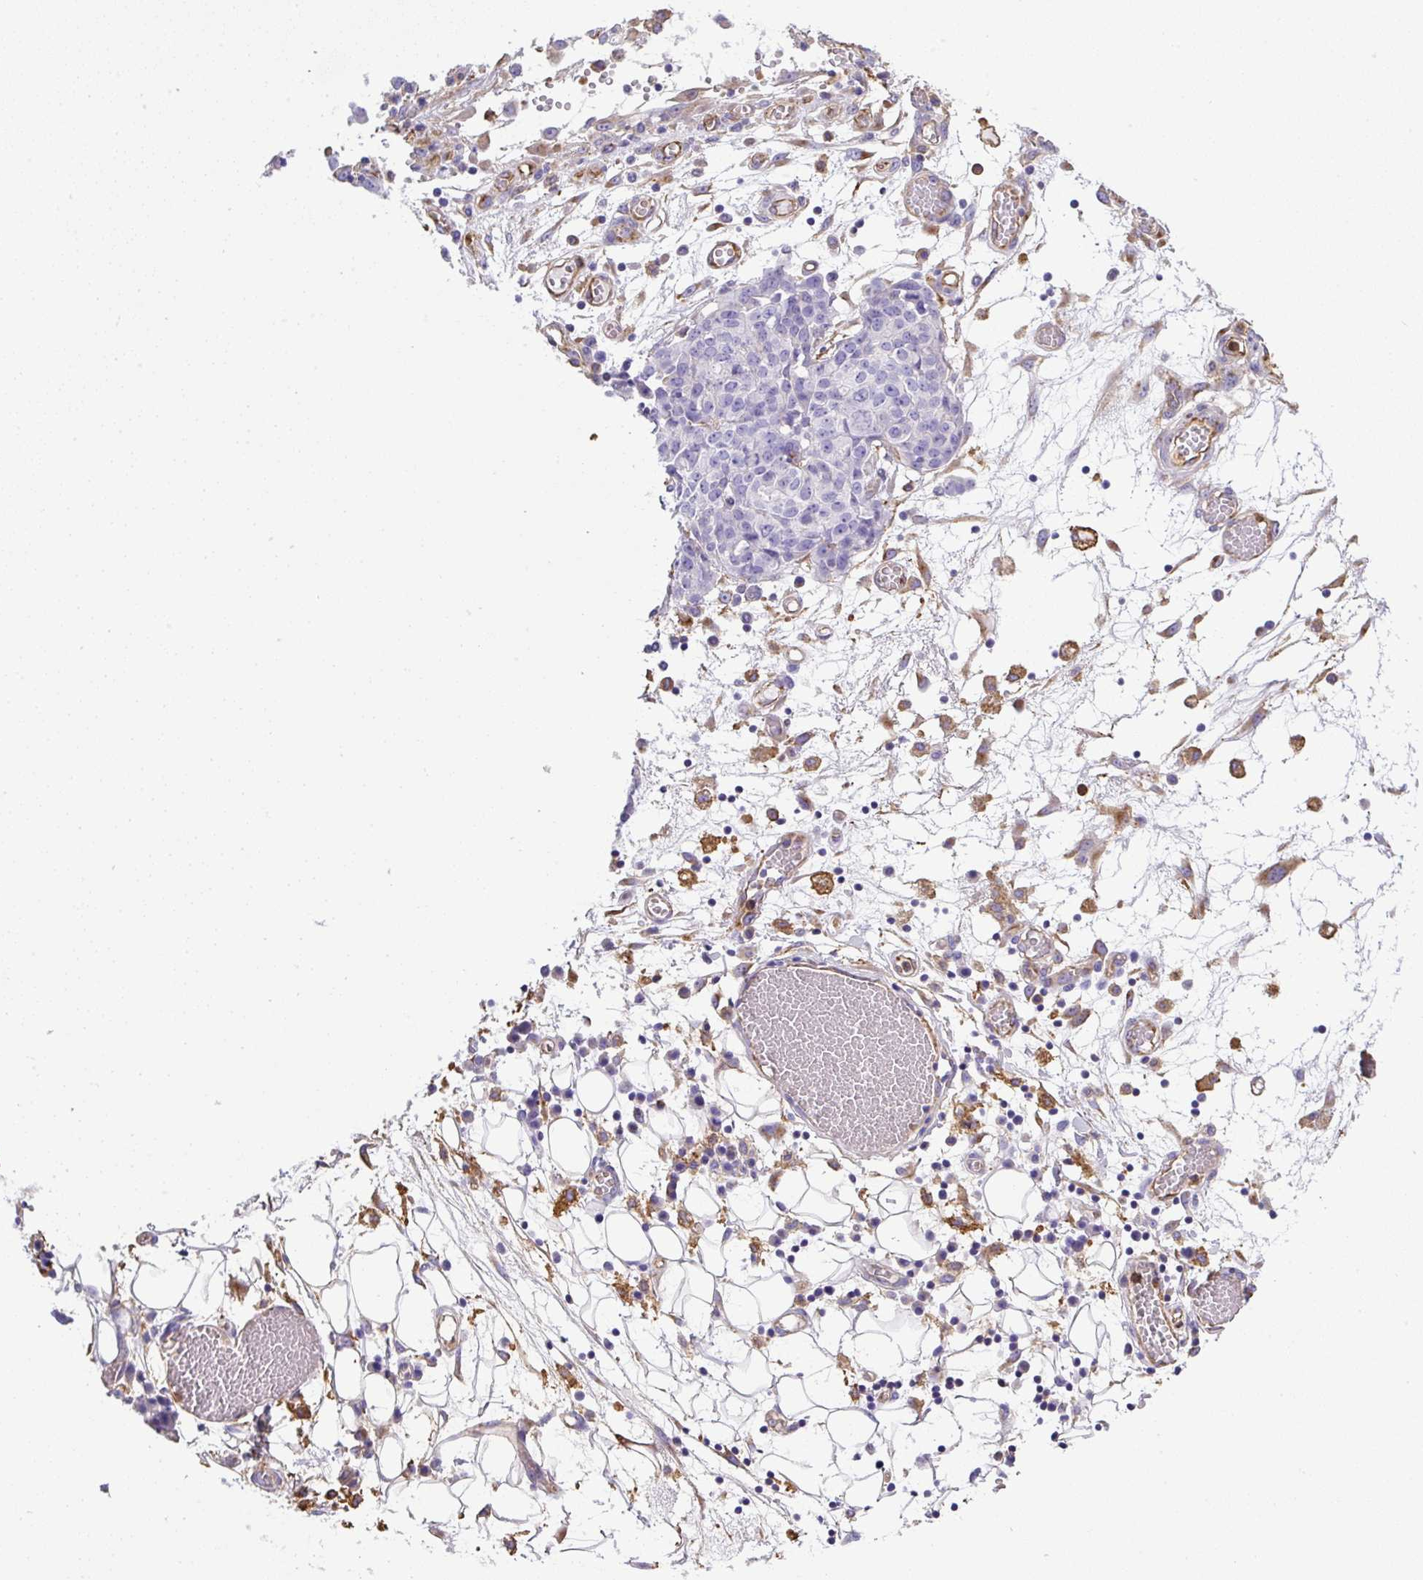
{"staining": {"intensity": "negative", "quantity": "none", "location": "none"}, "tissue": "ovarian cancer", "cell_type": "Tumor cells", "image_type": "cancer", "snomed": [{"axis": "morphology", "description": "Cystadenocarcinoma, serous, NOS"}, {"axis": "topography", "description": "Soft tissue"}, {"axis": "topography", "description": "Ovary"}], "caption": "A high-resolution image shows immunohistochemistry (IHC) staining of ovarian serous cystadenocarcinoma, which shows no significant staining in tumor cells.", "gene": "MAGEB5", "patient": {"sex": "female", "age": 57}}